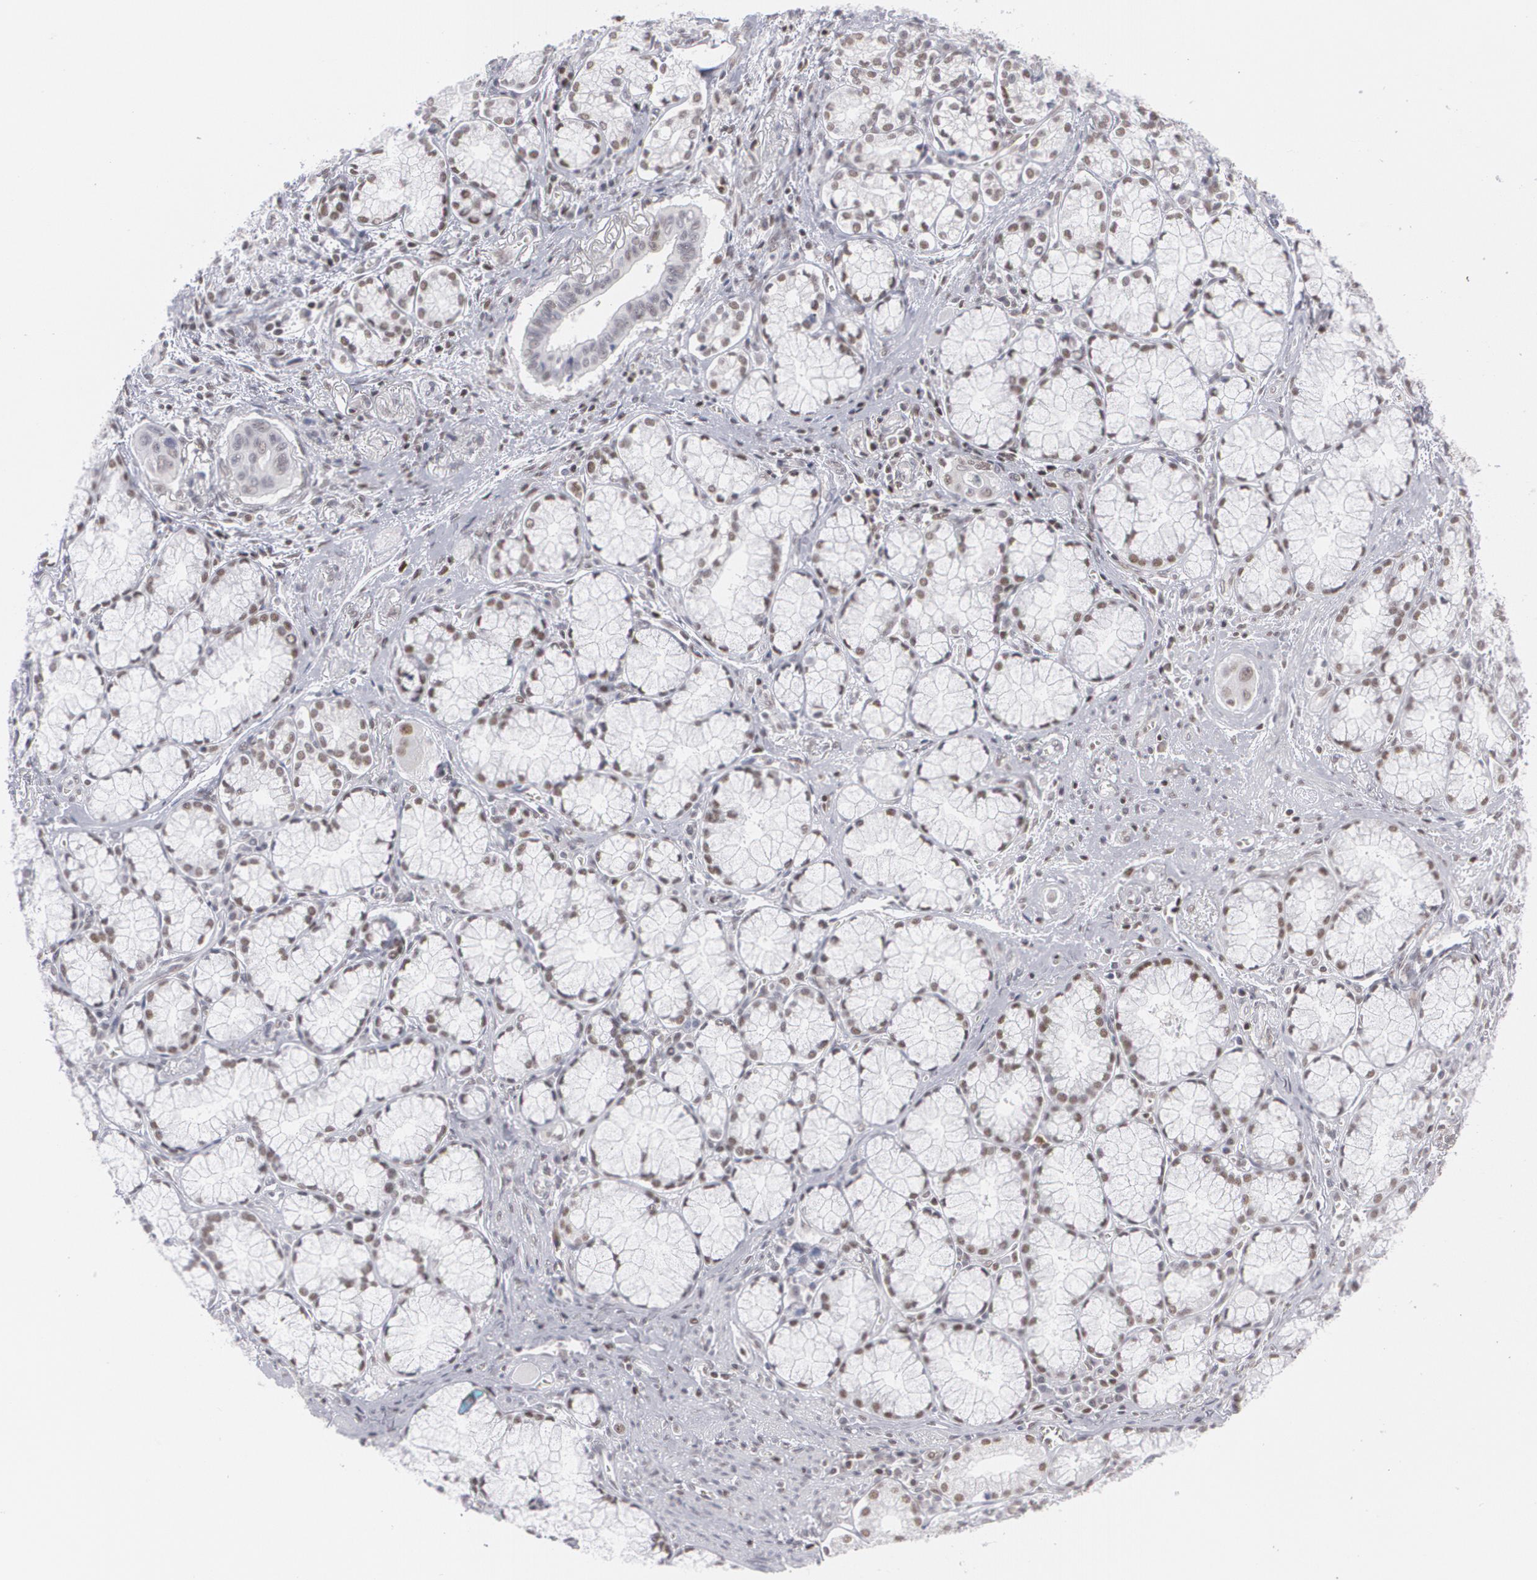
{"staining": {"intensity": "weak", "quantity": "25%-75%", "location": "nuclear"}, "tissue": "pancreatic cancer", "cell_type": "Tumor cells", "image_type": "cancer", "snomed": [{"axis": "morphology", "description": "Adenocarcinoma, NOS"}, {"axis": "topography", "description": "Pancreas"}], "caption": "The micrograph displays a brown stain indicating the presence of a protein in the nuclear of tumor cells in adenocarcinoma (pancreatic).", "gene": "MCL1", "patient": {"sex": "male", "age": 77}}